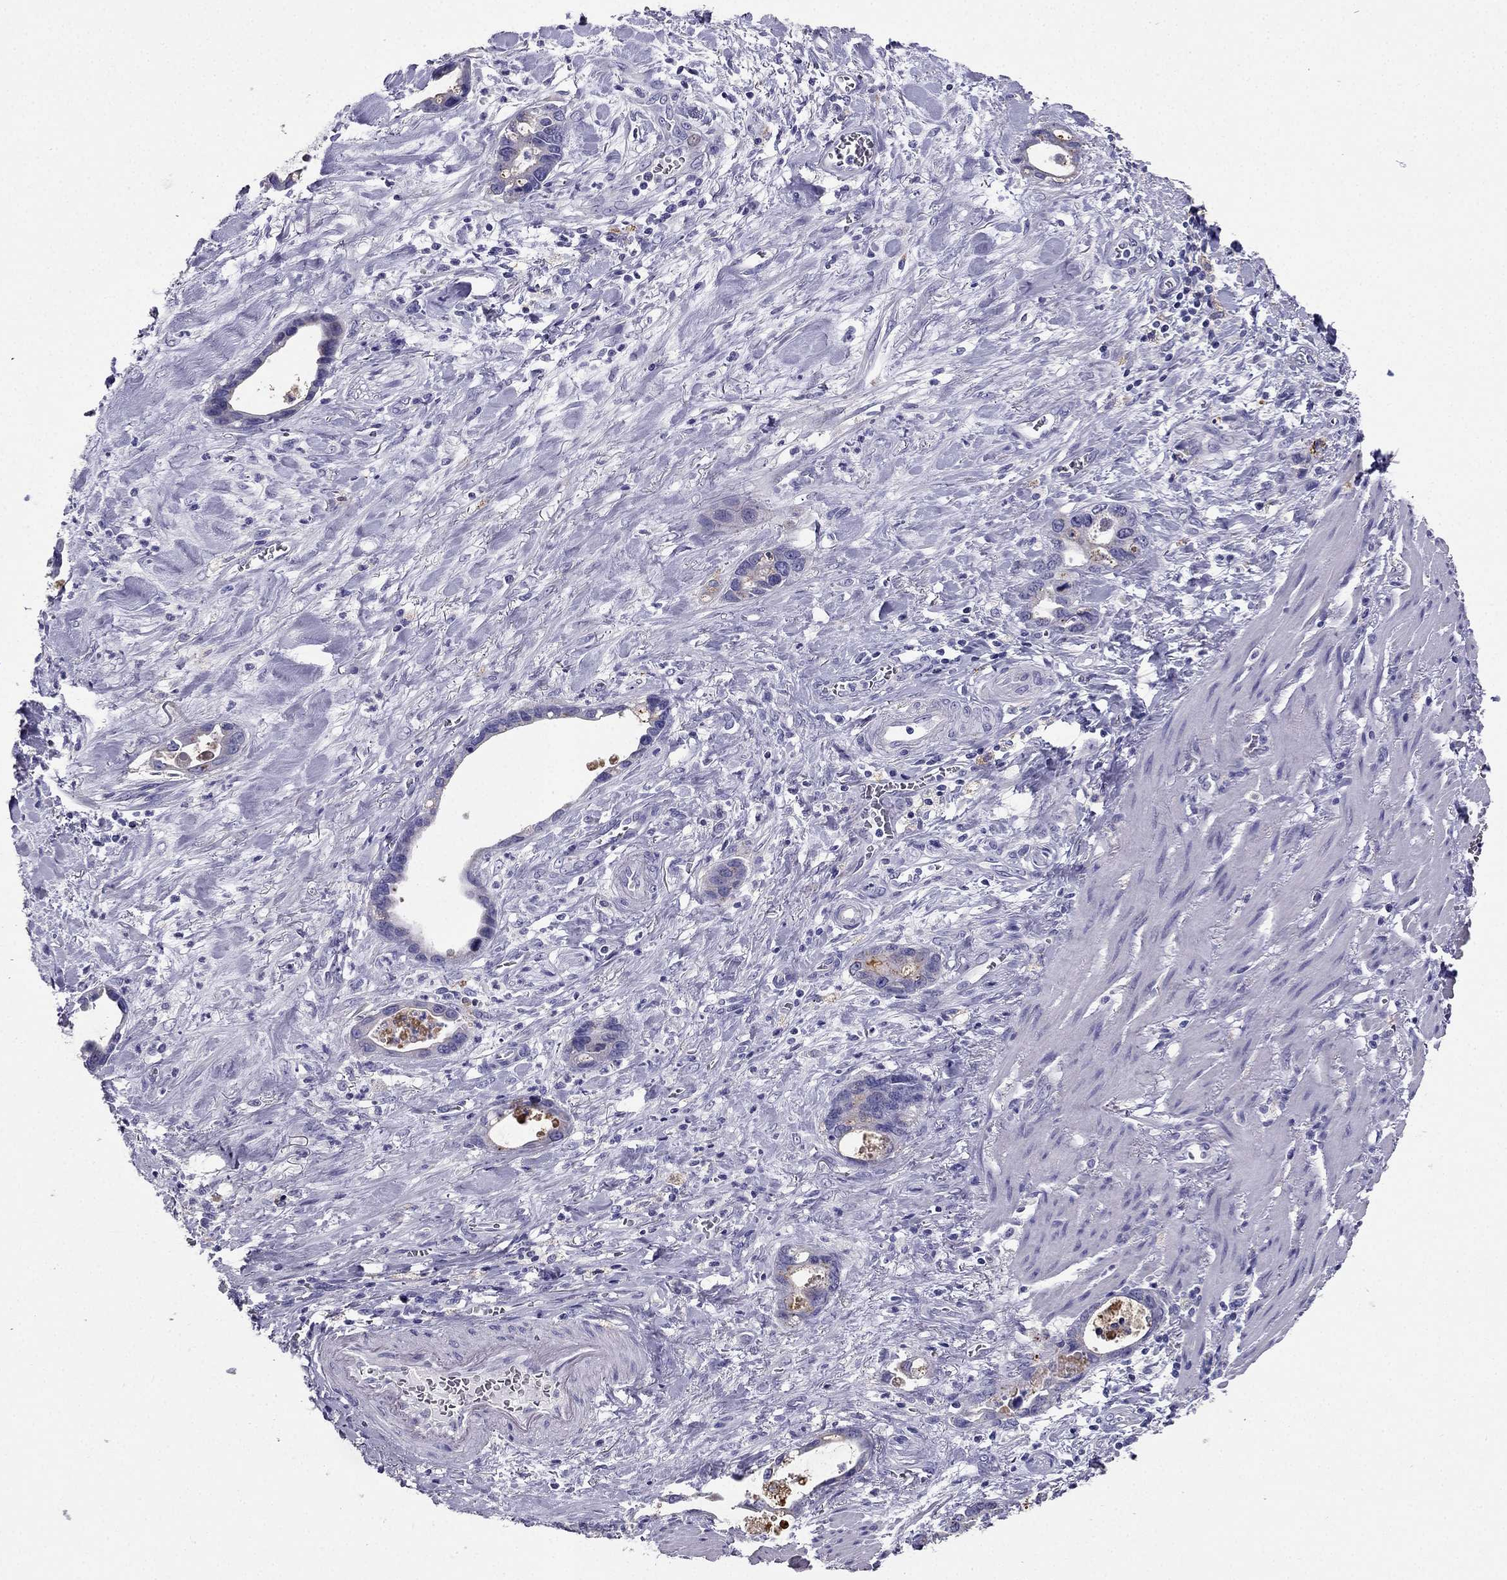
{"staining": {"intensity": "negative", "quantity": "none", "location": "none"}, "tissue": "stomach cancer", "cell_type": "Tumor cells", "image_type": "cancer", "snomed": [{"axis": "morphology", "description": "Normal tissue, NOS"}, {"axis": "morphology", "description": "Adenocarcinoma, NOS"}, {"axis": "topography", "description": "Esophagus"}, {"axis": "topography", "description": "Stomach, upper"}], "caption": "DAB (3,3'-diaminobenzidine) immunohistochemical staining of human adenocarcinoma (stomach) shows no significant expression in tumor cells.", "gene": "PTH", "patient": {"sex": "male", "age": 74}}